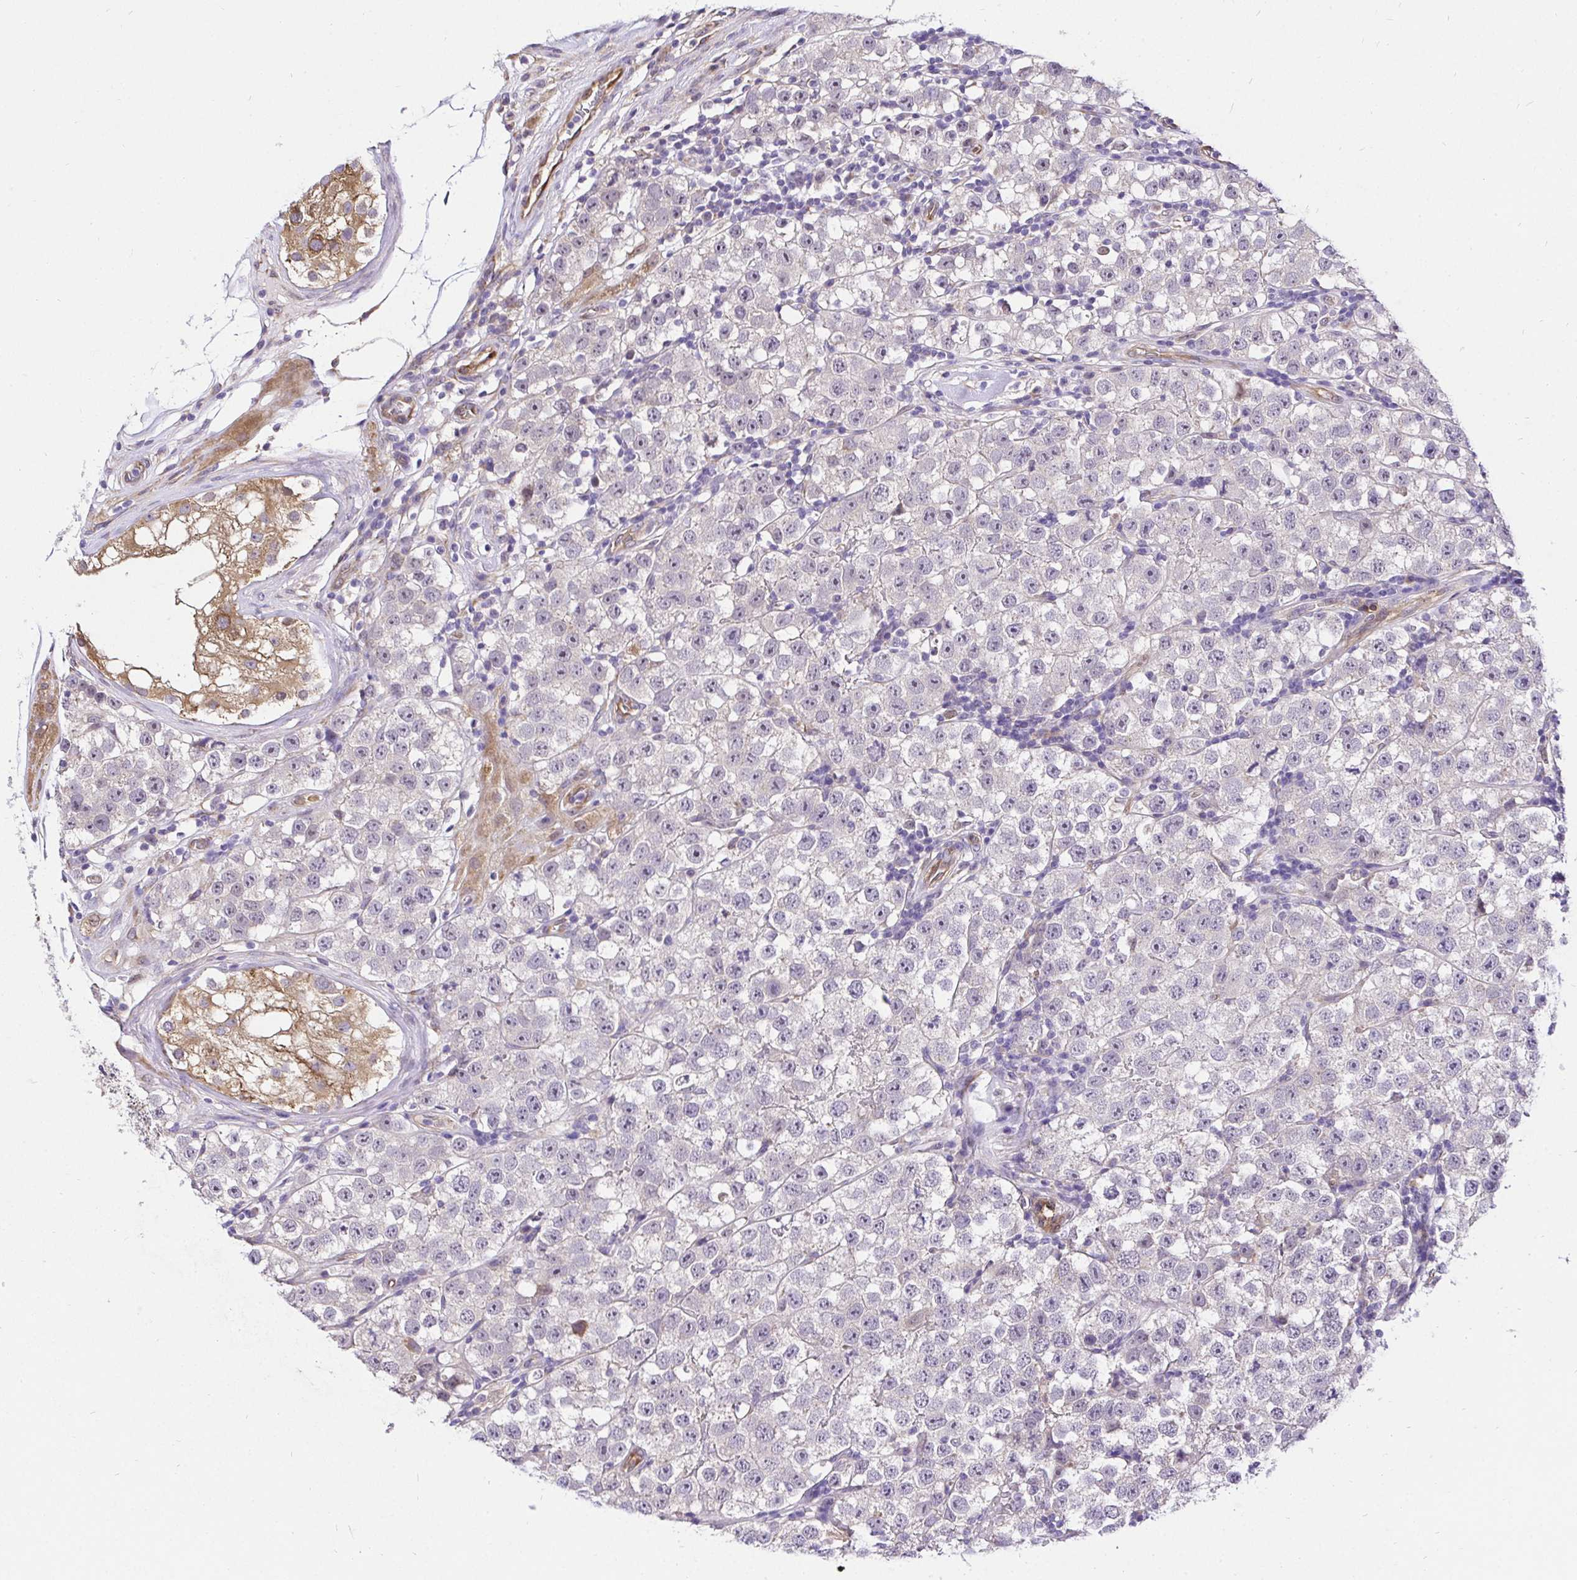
{"staining": {"intensity": "negative", "quantity": "none", "location": "none"}, "tissue": "testis cancer", "cell_type": "Tumor cells", "image_type": "cancer", "snomed": [{"axis": "morphology", "description": "Seminoma, NOS"}, {"axis": "topography", "description": "Testis"}], "caption": "An immunohistochemistry (IHC) image of testis cancer is shown. There is no staining in tumor cells of testis cancer.", "gene": "CCDC122", "patient": {"sex": "male", "age": 34}}